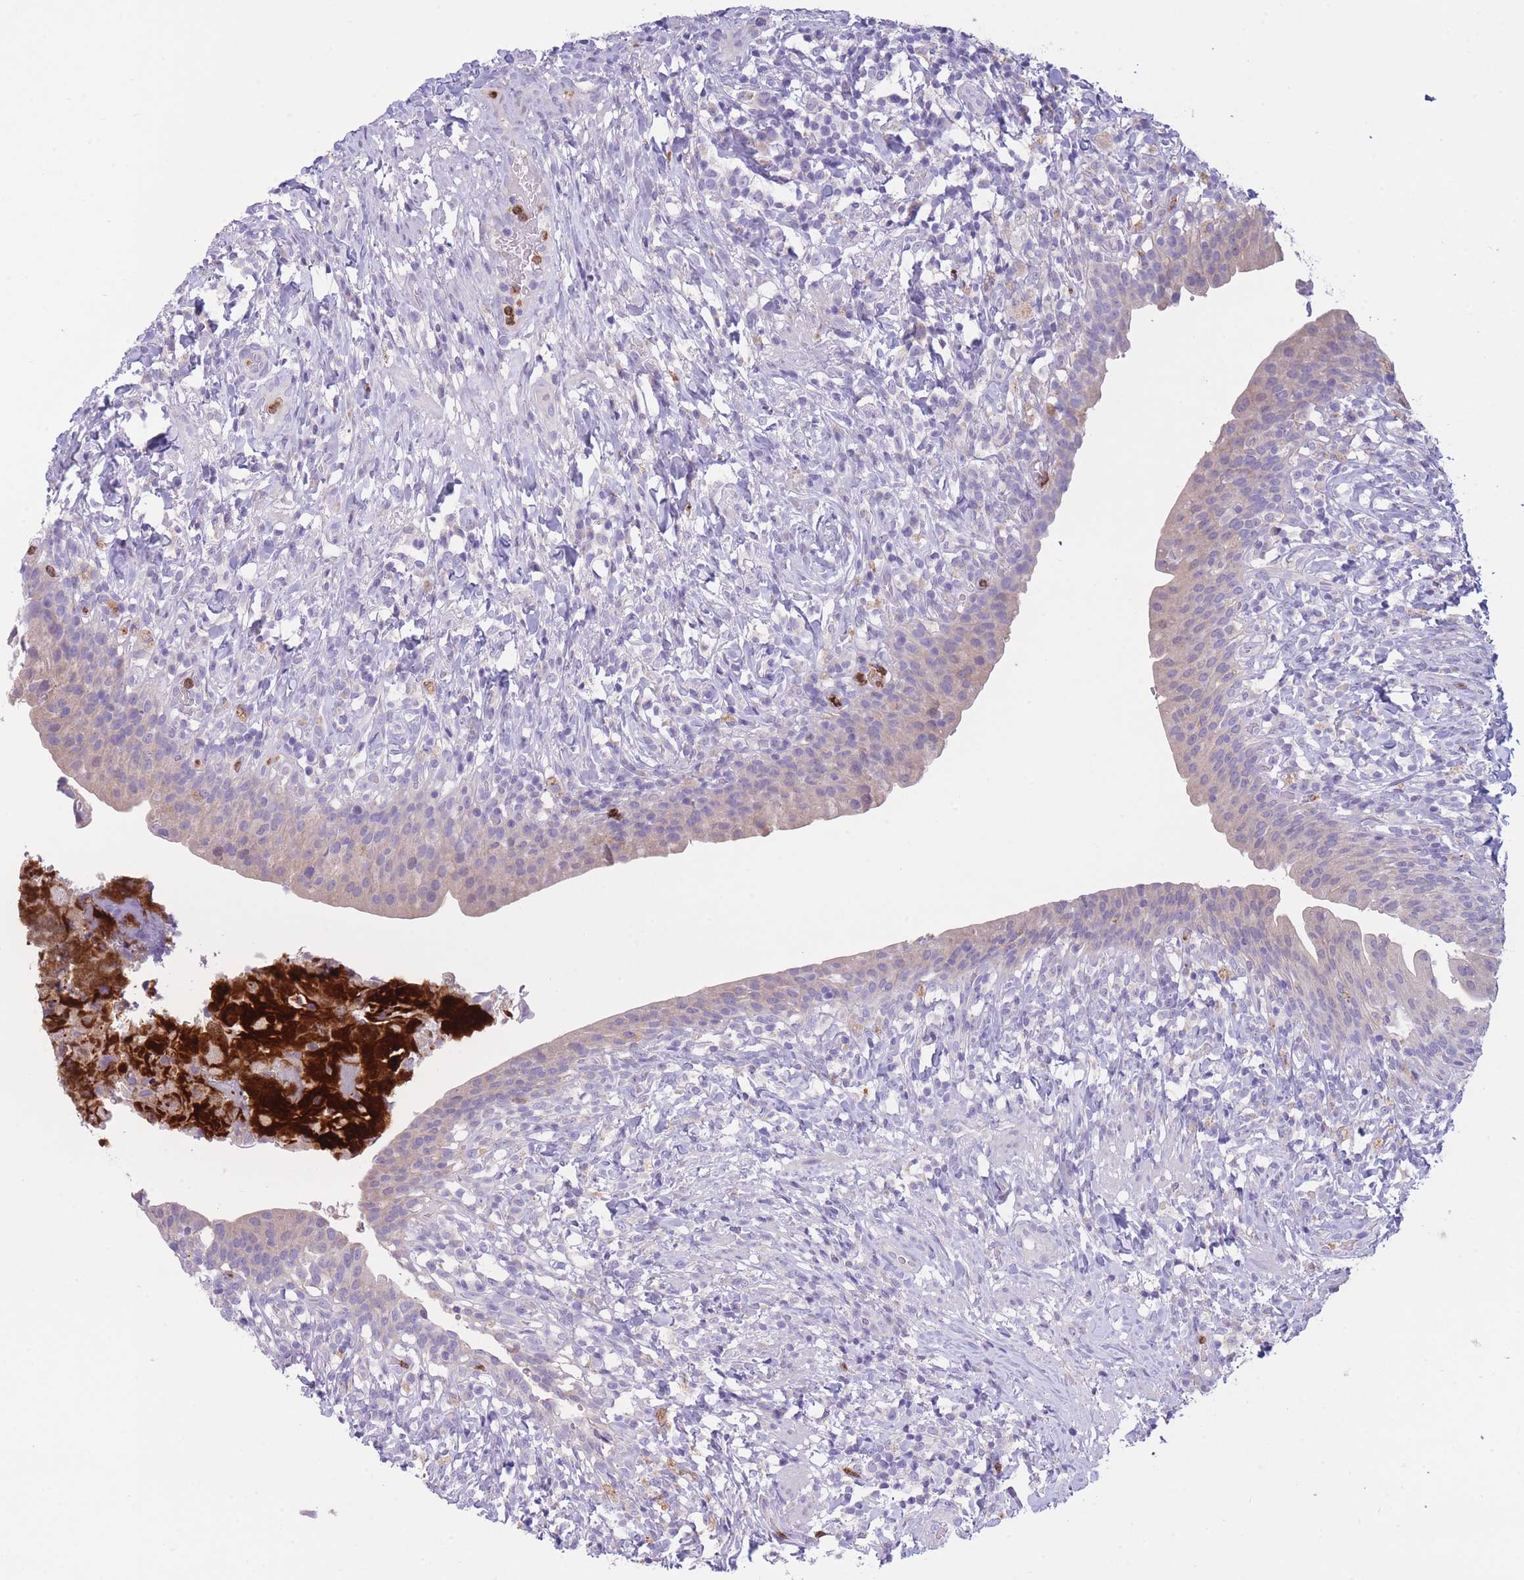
{"staining": {"intensity": "negative", "quantity": "none", "location": "none"}, "tissue": "urinary bladder", "cell_type": "Urothelial cells", "image_type": "normal", "snomed": [{"axis": "morphology", "description": "Normal tissue, NOS"}, {"axis": "morphology", "description": "Inflammation, NOS"}, {"axis": "topography", "description": "Urinary bladder"}], "caption": "IHC photomicrograph of normal human urinary bladder stained for a protein (brown), which displays no expression in urothelial cells. (Brightfield microscopy of DAB (3,3'-diaminobenzidine) immunohistochemistry (IHC) at high magnification).", "gene": "CENPM", "patient": {"sex": "male", "age": 64}}